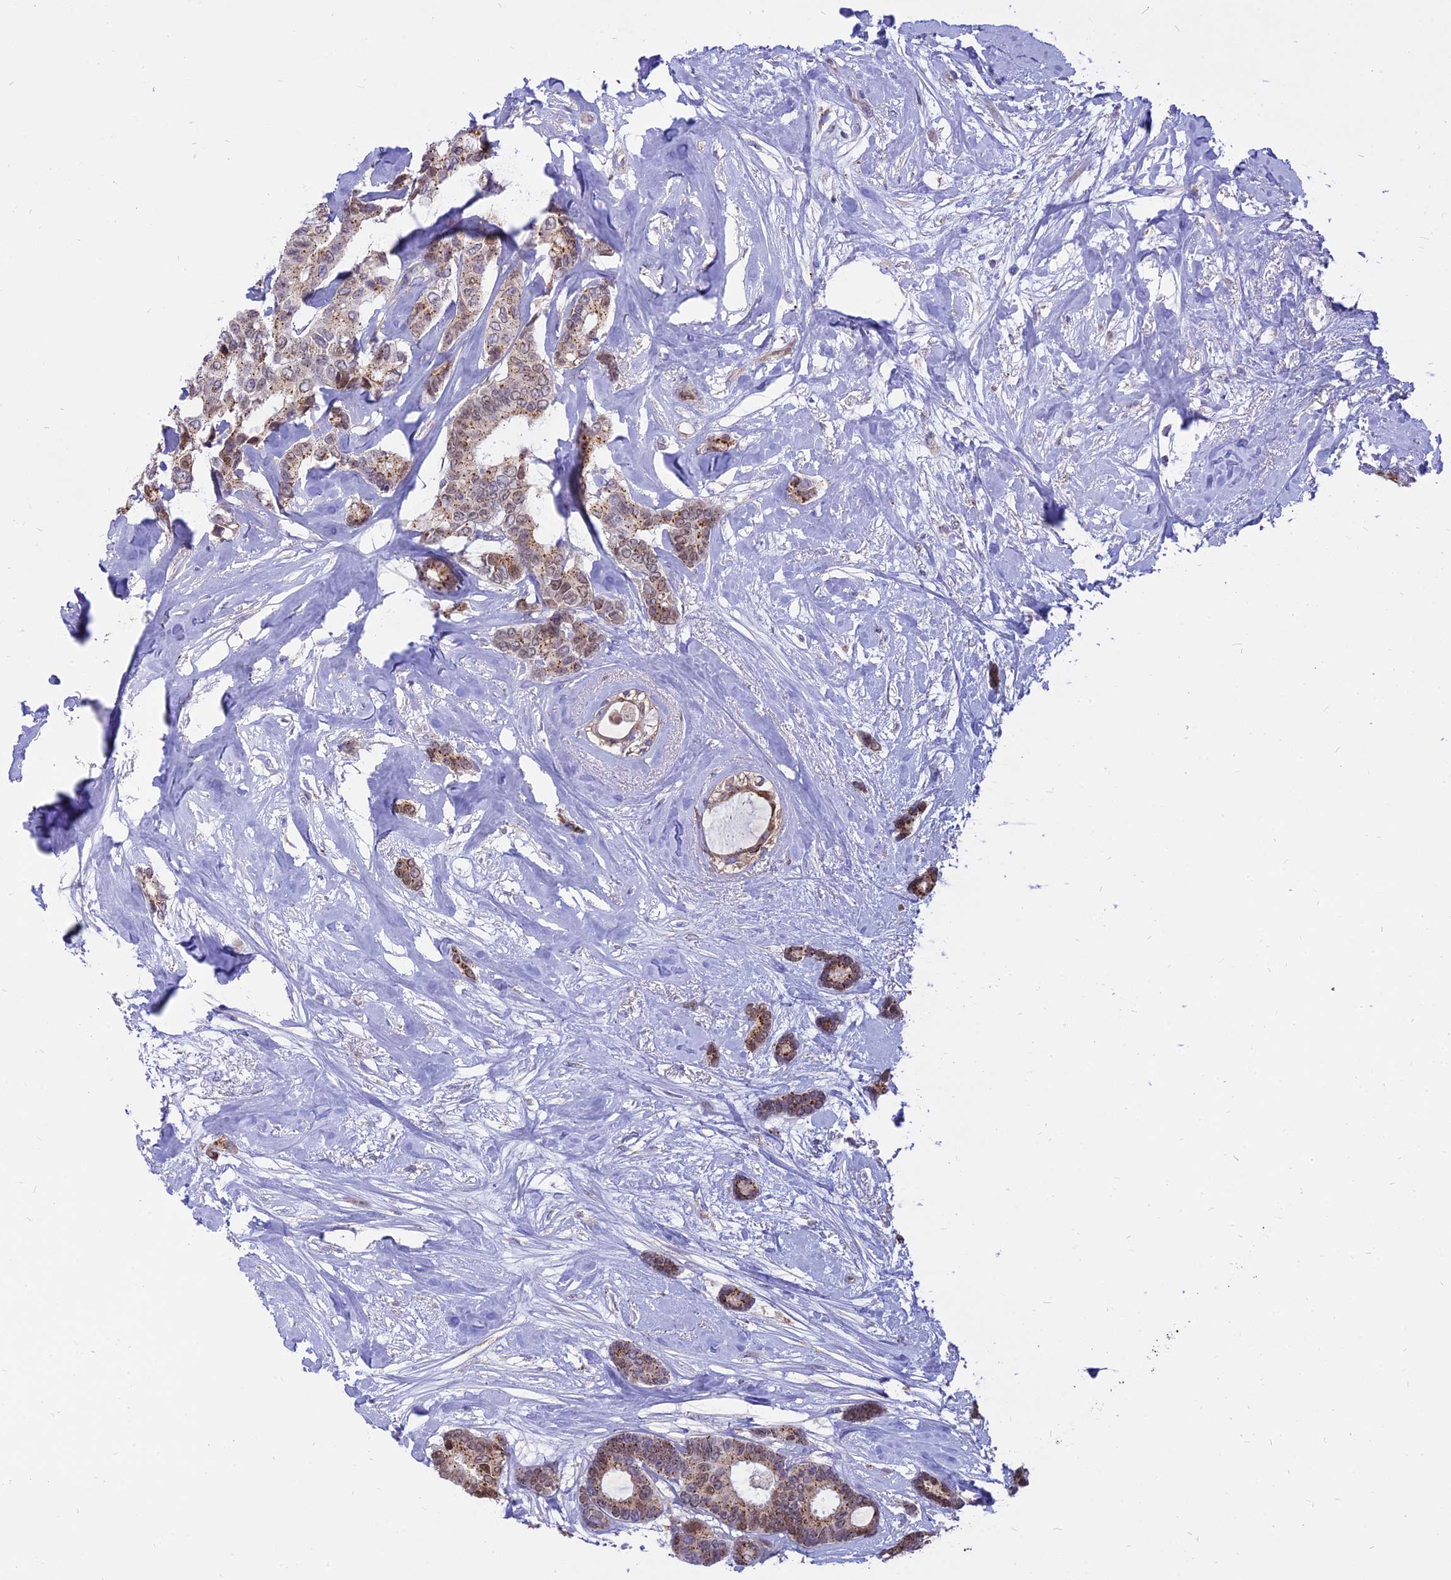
{"staining": {"intensity": "moderate", "quantity": "25%-75%", "location": "cytoplasmic/membranous"}, "tissue": "breast cancer", "cell_type": "Tumor cells", "image_type": "cancer", "snomed": [{"axis": "morphology", "description": "Duct carcinoma"}, {"axis": "topography", "description": "Breast"}], "caption": "Protein expression by IHC displays moderate cytoplasmic/membranous positivity in approximately 25%-75% of tumor cells in breast cancer.", "gene": "CENPV", "patient": {"sex": "female", "age": 87}}